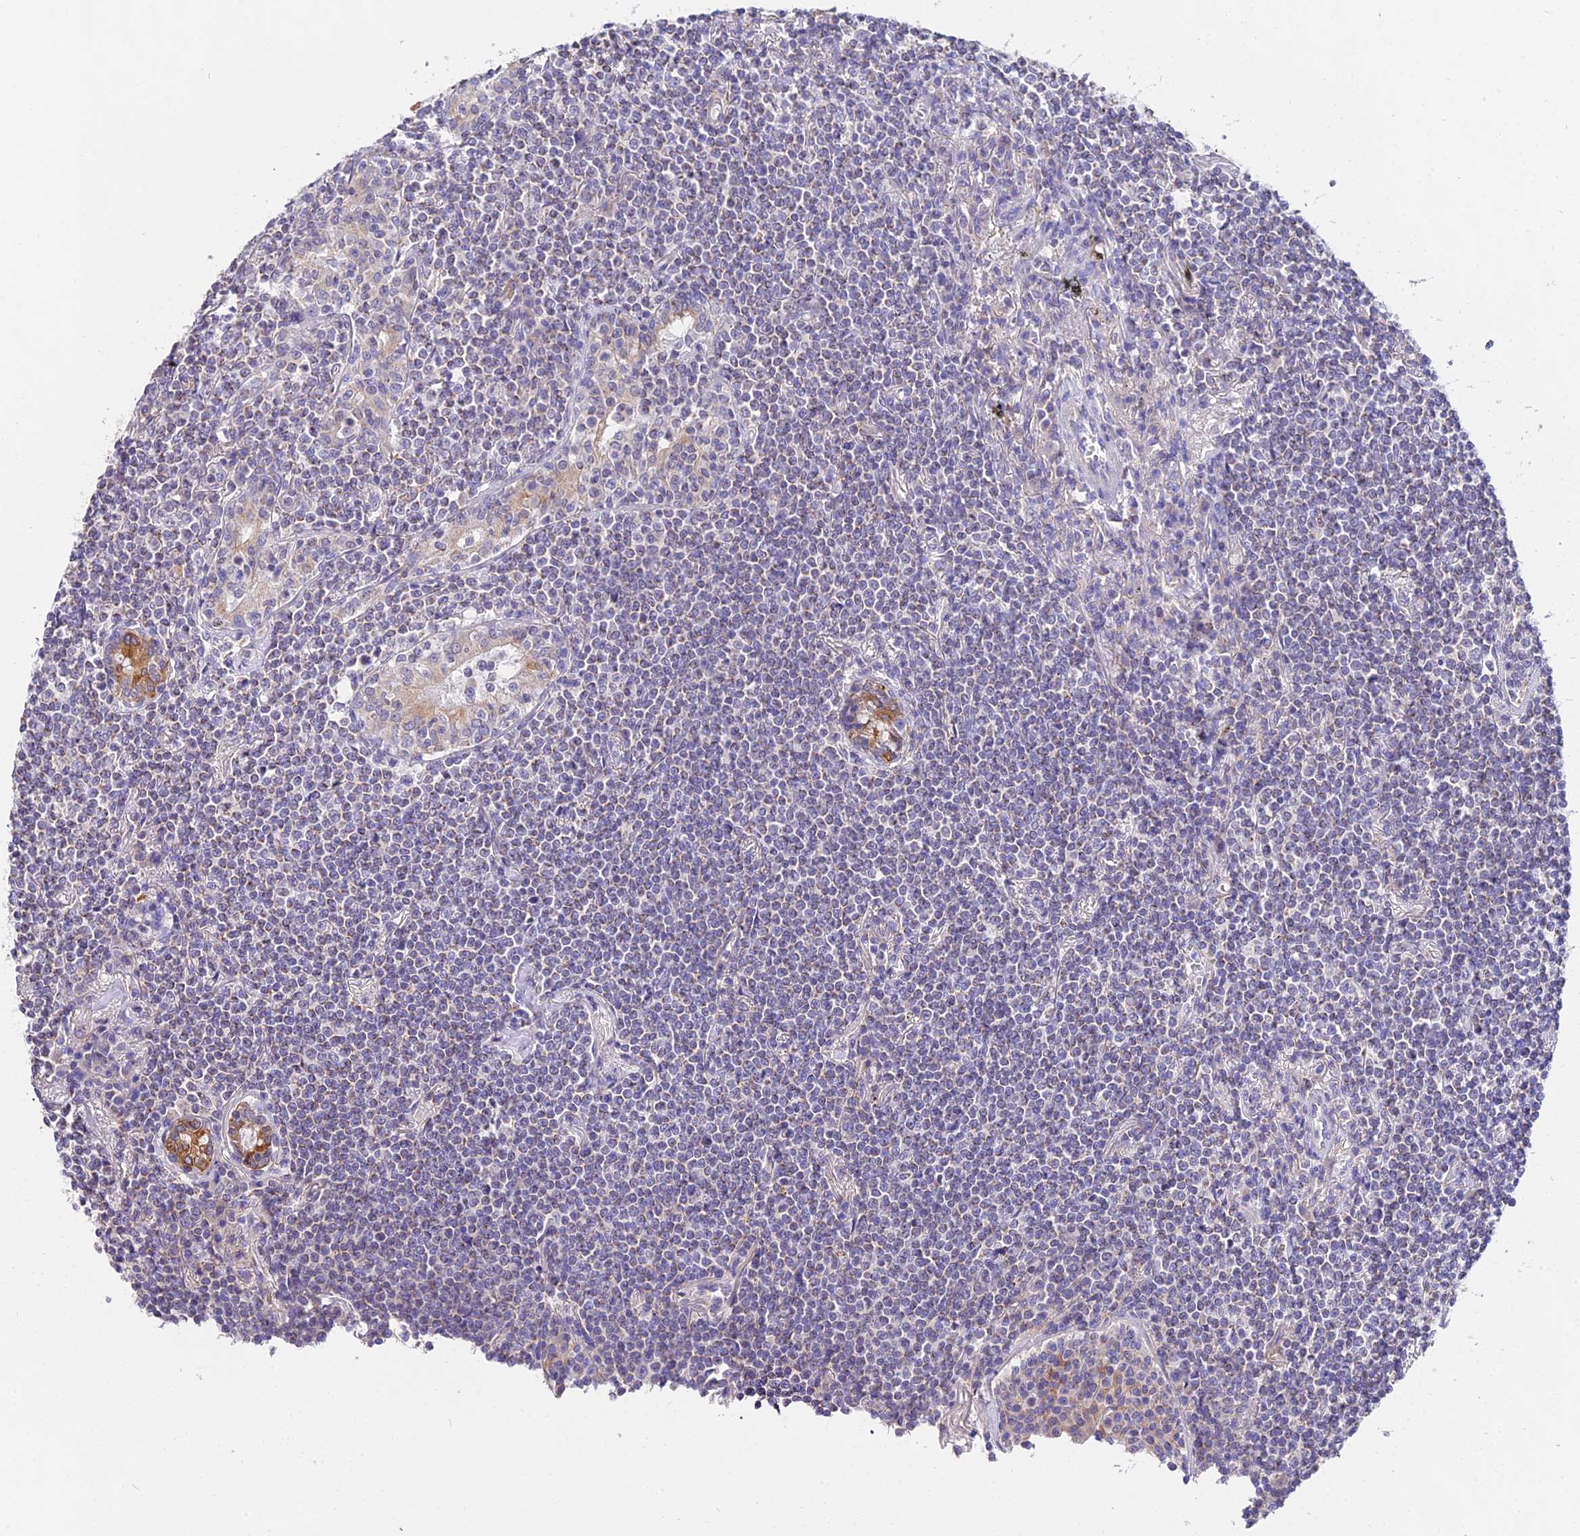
{"staining": {"intensity": "negative", "quantity": "none", "location": "none"}, "tissue": "lymphoma", "cell_type": "Tumor cells", "image_type": "cancer", "snomed": [{"axis": "morphology", "description": "Malignant lymphoma, non-Hodgkin's type, Low grade"}, {"axis": "topography", "description": "Lung"}], "caption": "A high-resolution photomicrograph shows immunohistochemistry staining of lymphoma, which shows no significant staining in tumor cells.", "gene": "PPP2R2C", "patient": {"sex": "female", "age": 71}}